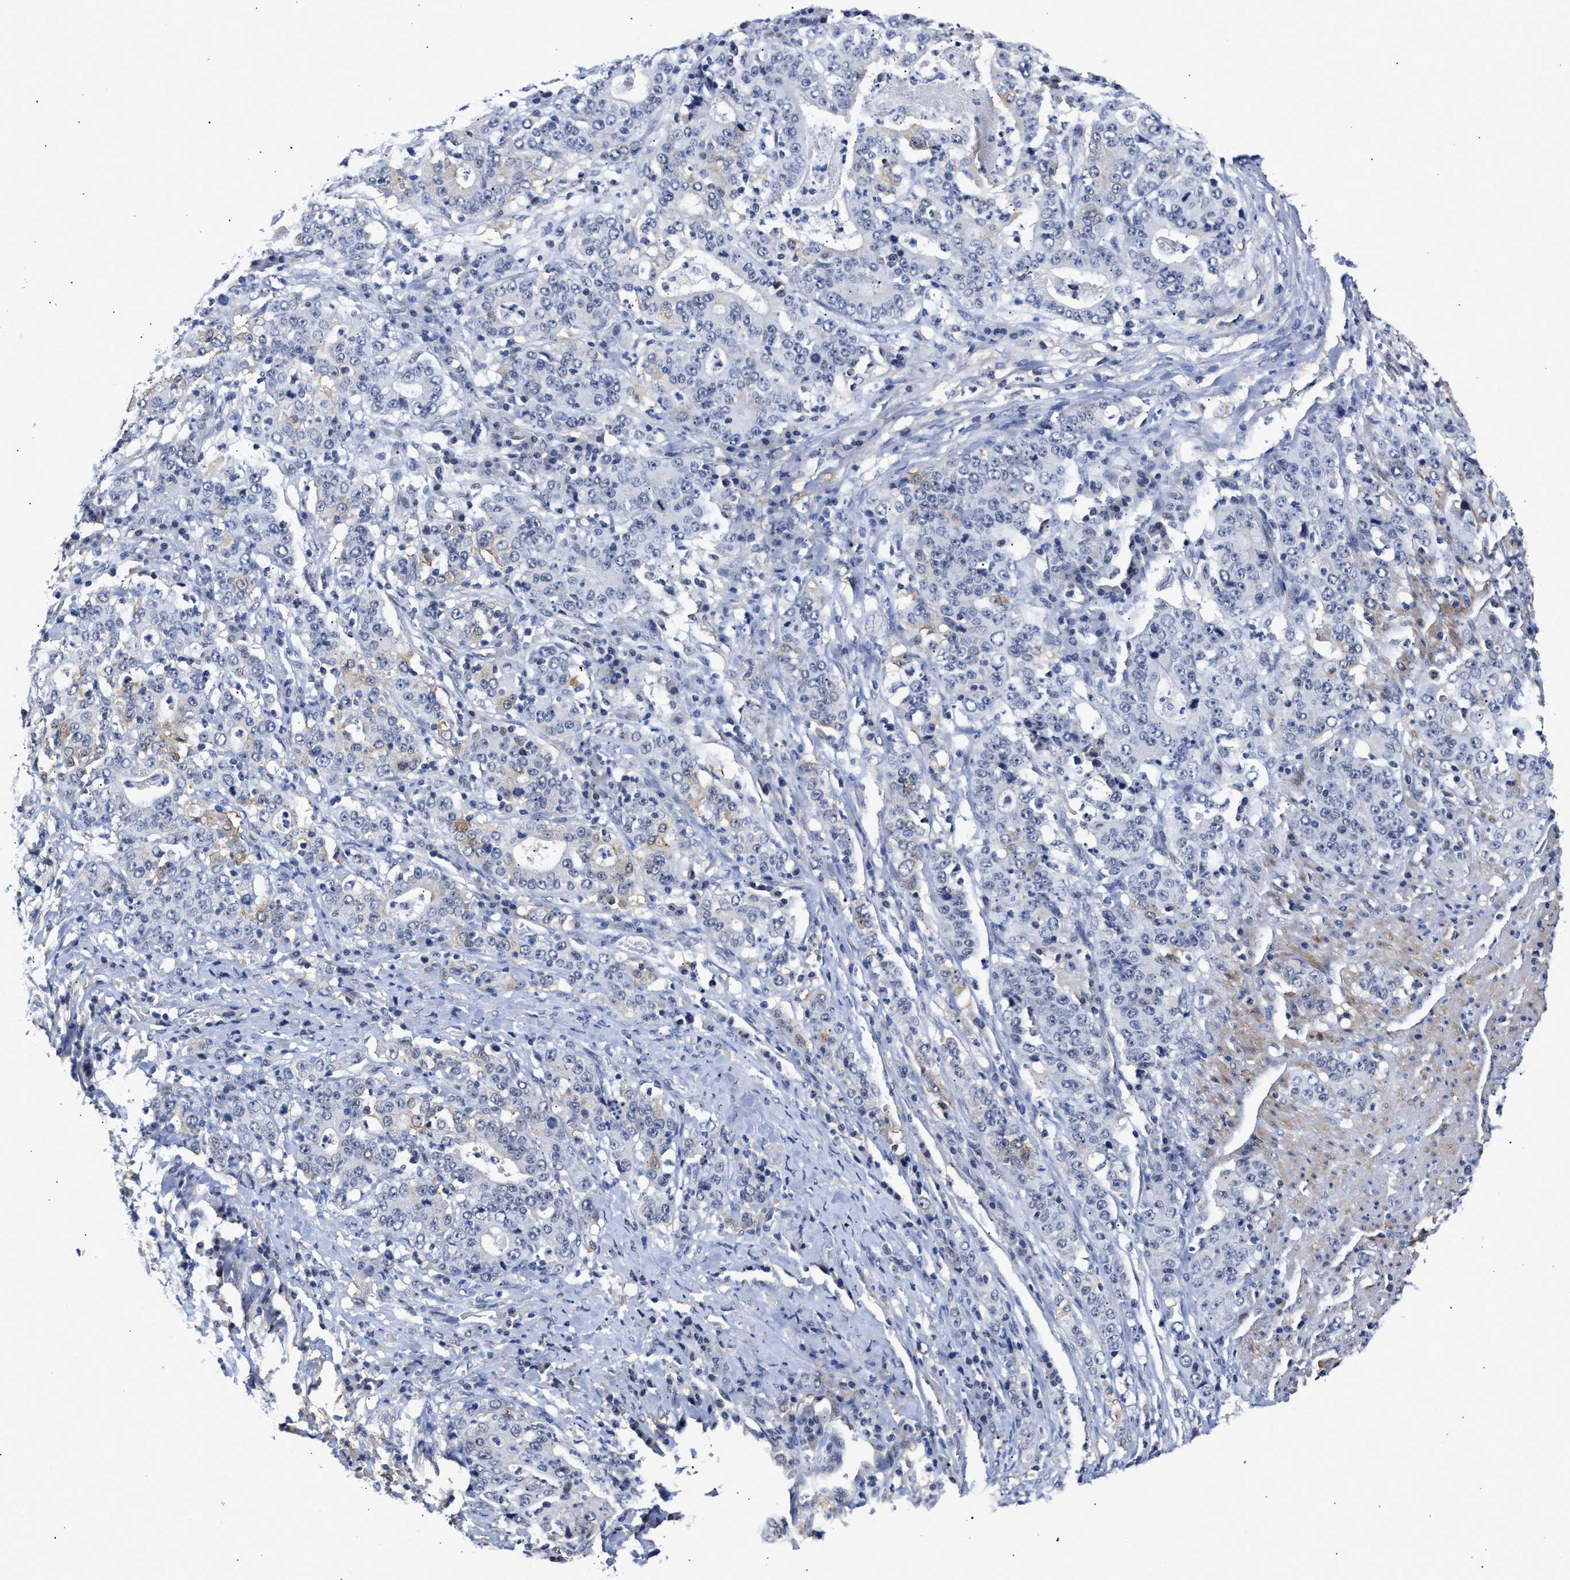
{"staining": {"intensity": "weak", "quantity": "<25%", "location": "cytoplasmic/membranous"}, "tissue": "stomach cancer", "cell_type": "Tumor cells", "image_type": "cancer", "snomed": [{"axis": "morphology", "description": "Normal tissue, NOS"}, {"axis": "morphology", "description": "Adenocarcinoma, NOS"}, {"axis": "topography", "description": "Stomach, upper"}, {"axis": "topography", "description": "Stomach"}], "caption": "DAB immunohistochemical staining of adenocarcinoma (stomach) shows no significant expression in tumor cells. (Stains: DAB IHC with hematoxylin counter stain, Microscopy: brightfield microscopy at high magnification).", "gene": "AHNAK2", "patient": {"sex": "male", "age": 59}}